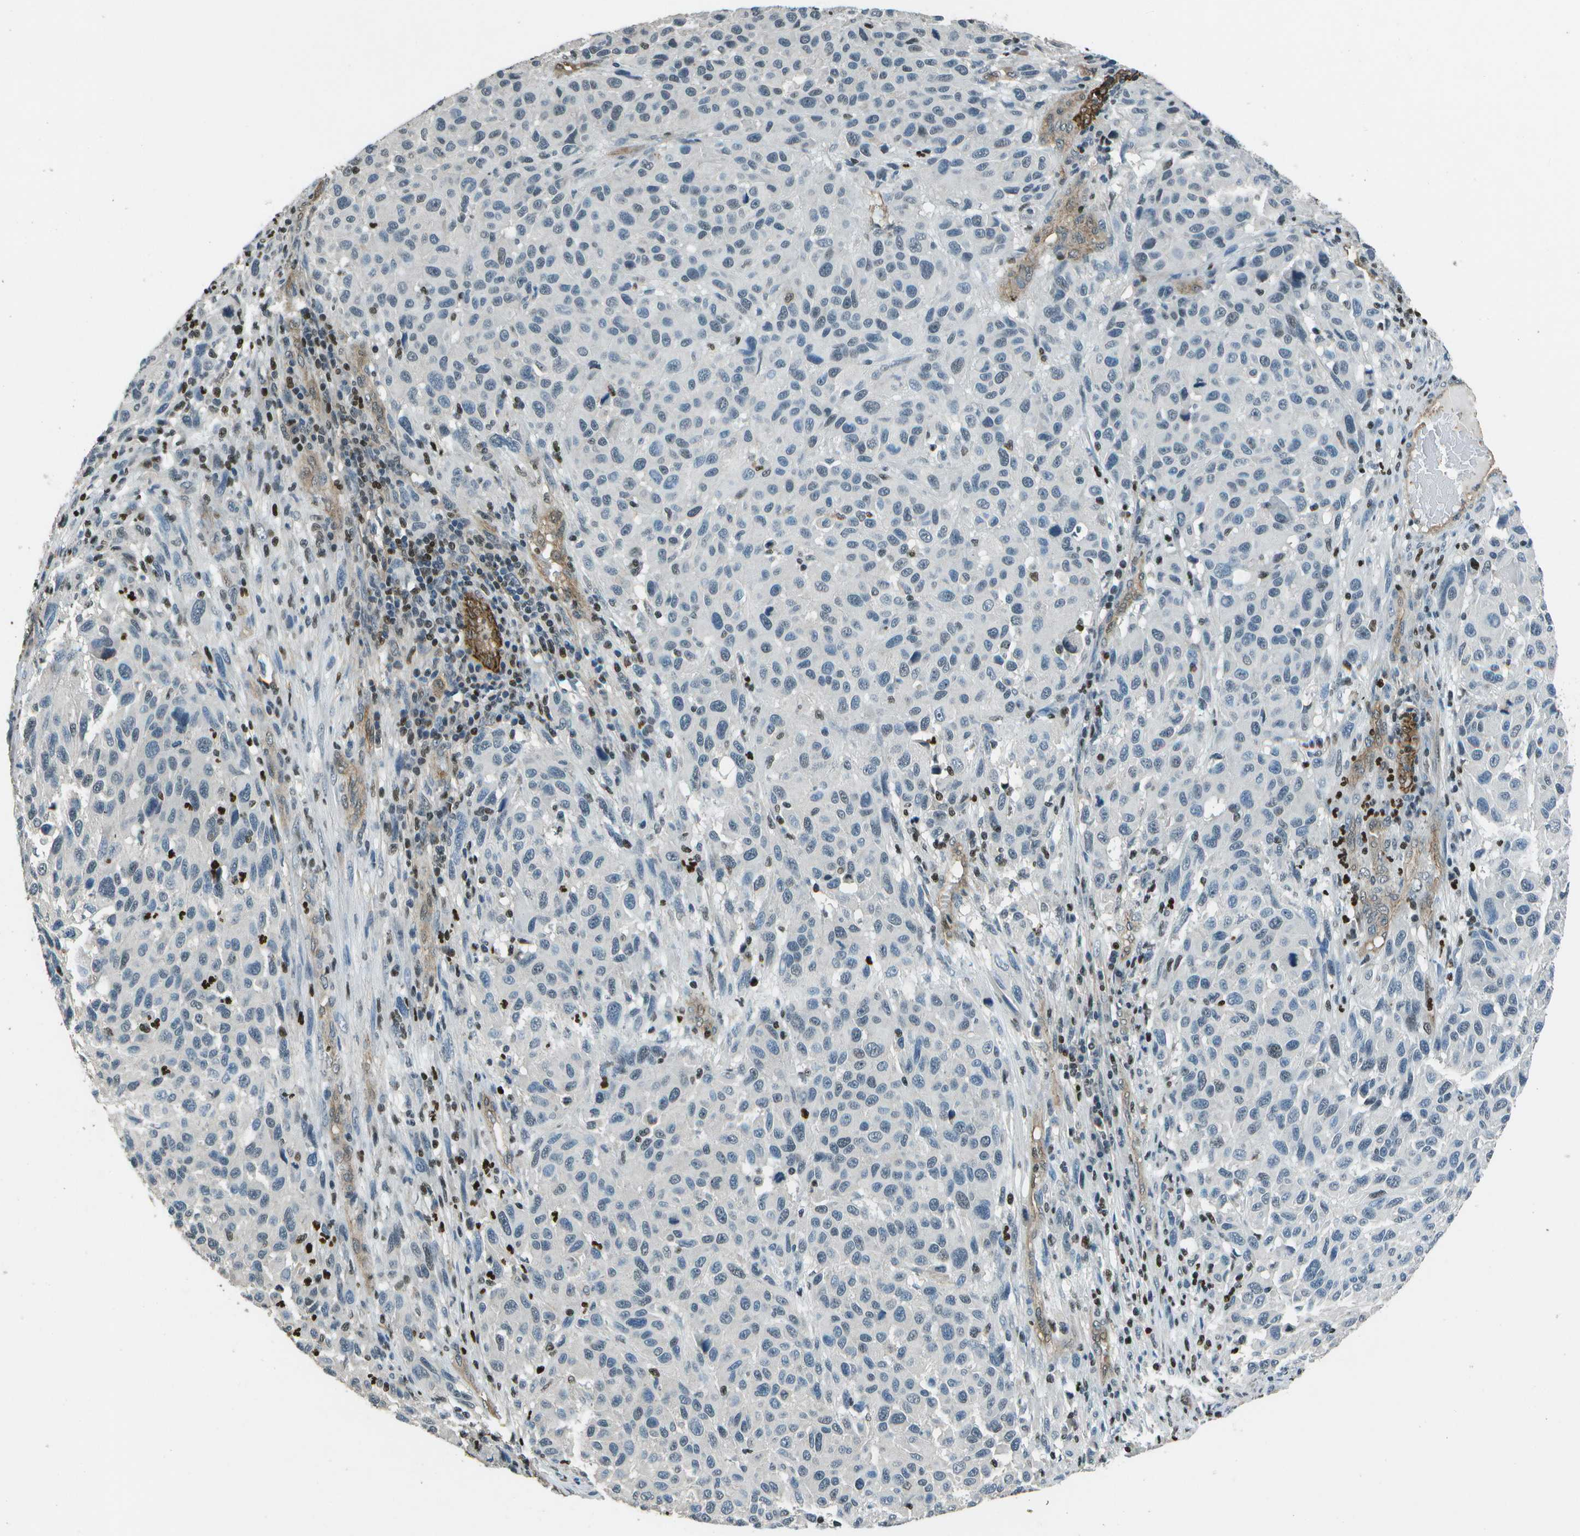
{"staining": {"intensity": "negative", "quantity": "none", "location": "none"}, "tissue": "melanoma", "cell_type": "Tumor cells", "image_type": "cancer", "snomed": [{"axis": "morphology", "description": "Malignant melanoma, Metastatic site"}, {"axis": "topography", "description": "Lymph node"}], "caption": "Melanoma stained for a protein using IHC demonstrates no positivity tumor cells.", "gene": "PDLIM1", "patient": {"sex": "male", "age": 61}}